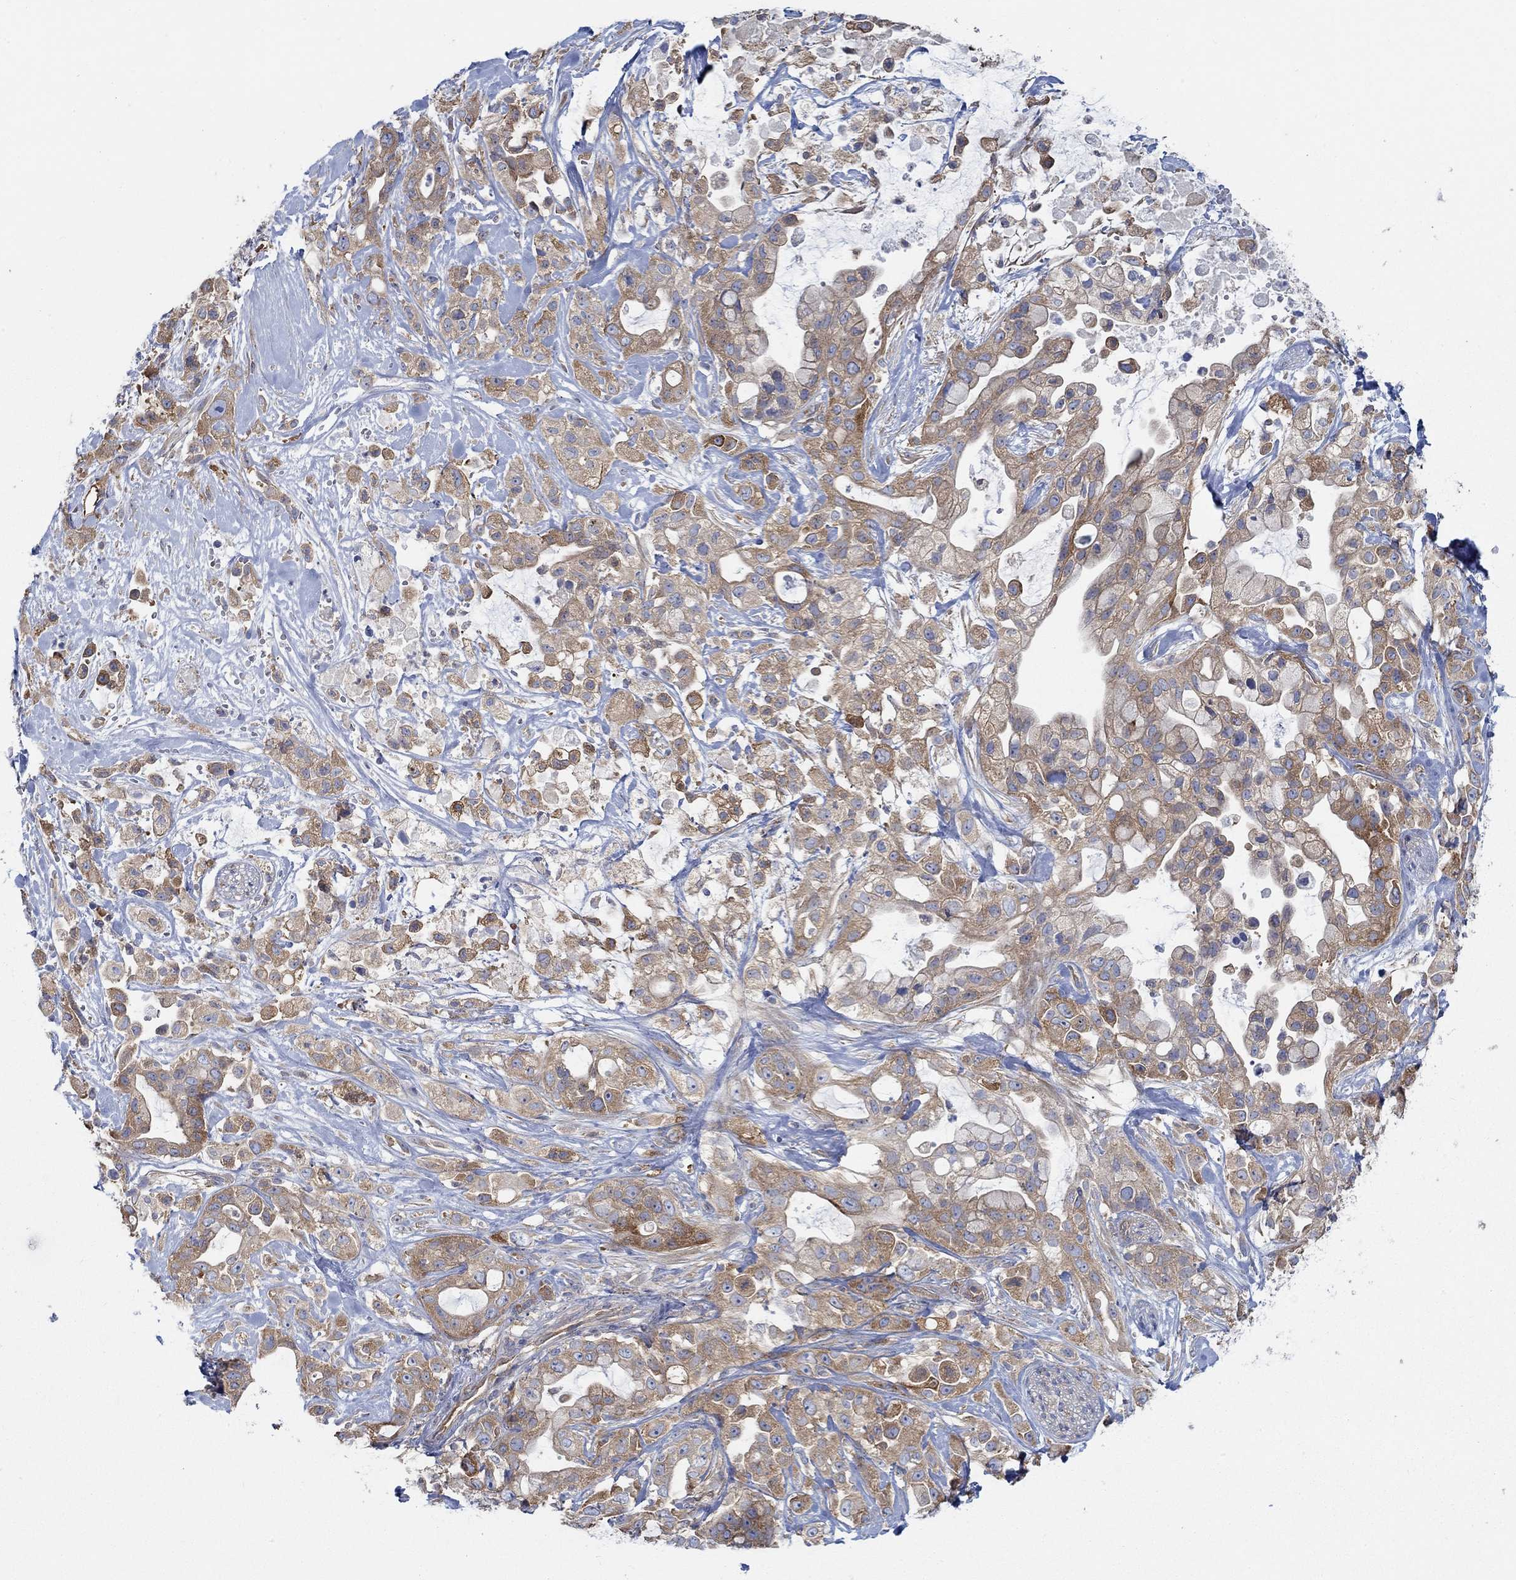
{"staining": {"intensity": "strong", "quantity": "25%-75%", "location": "cytoplasmic/membranous"}, "tissue": "pancreatic cancer", "cell_type": "Tumor cells", "image_type": "cancer", "snomed": [{"axis": "morphology", "description": "Adenocarcinoma, NOS"}, {"axis": "topography", "description": "Pancreas"}], "caption": "Immunohistochemistry (IHC) micrograph of human pancreatic adenocarcinoma stained for a protein (brown), which exhibits high levels of strong cytoplasmic/membranous positivity in about 25%-75% of tumor cells.", "gene": "SPAG9", "patient": {"sex": "male", "age": 44}}